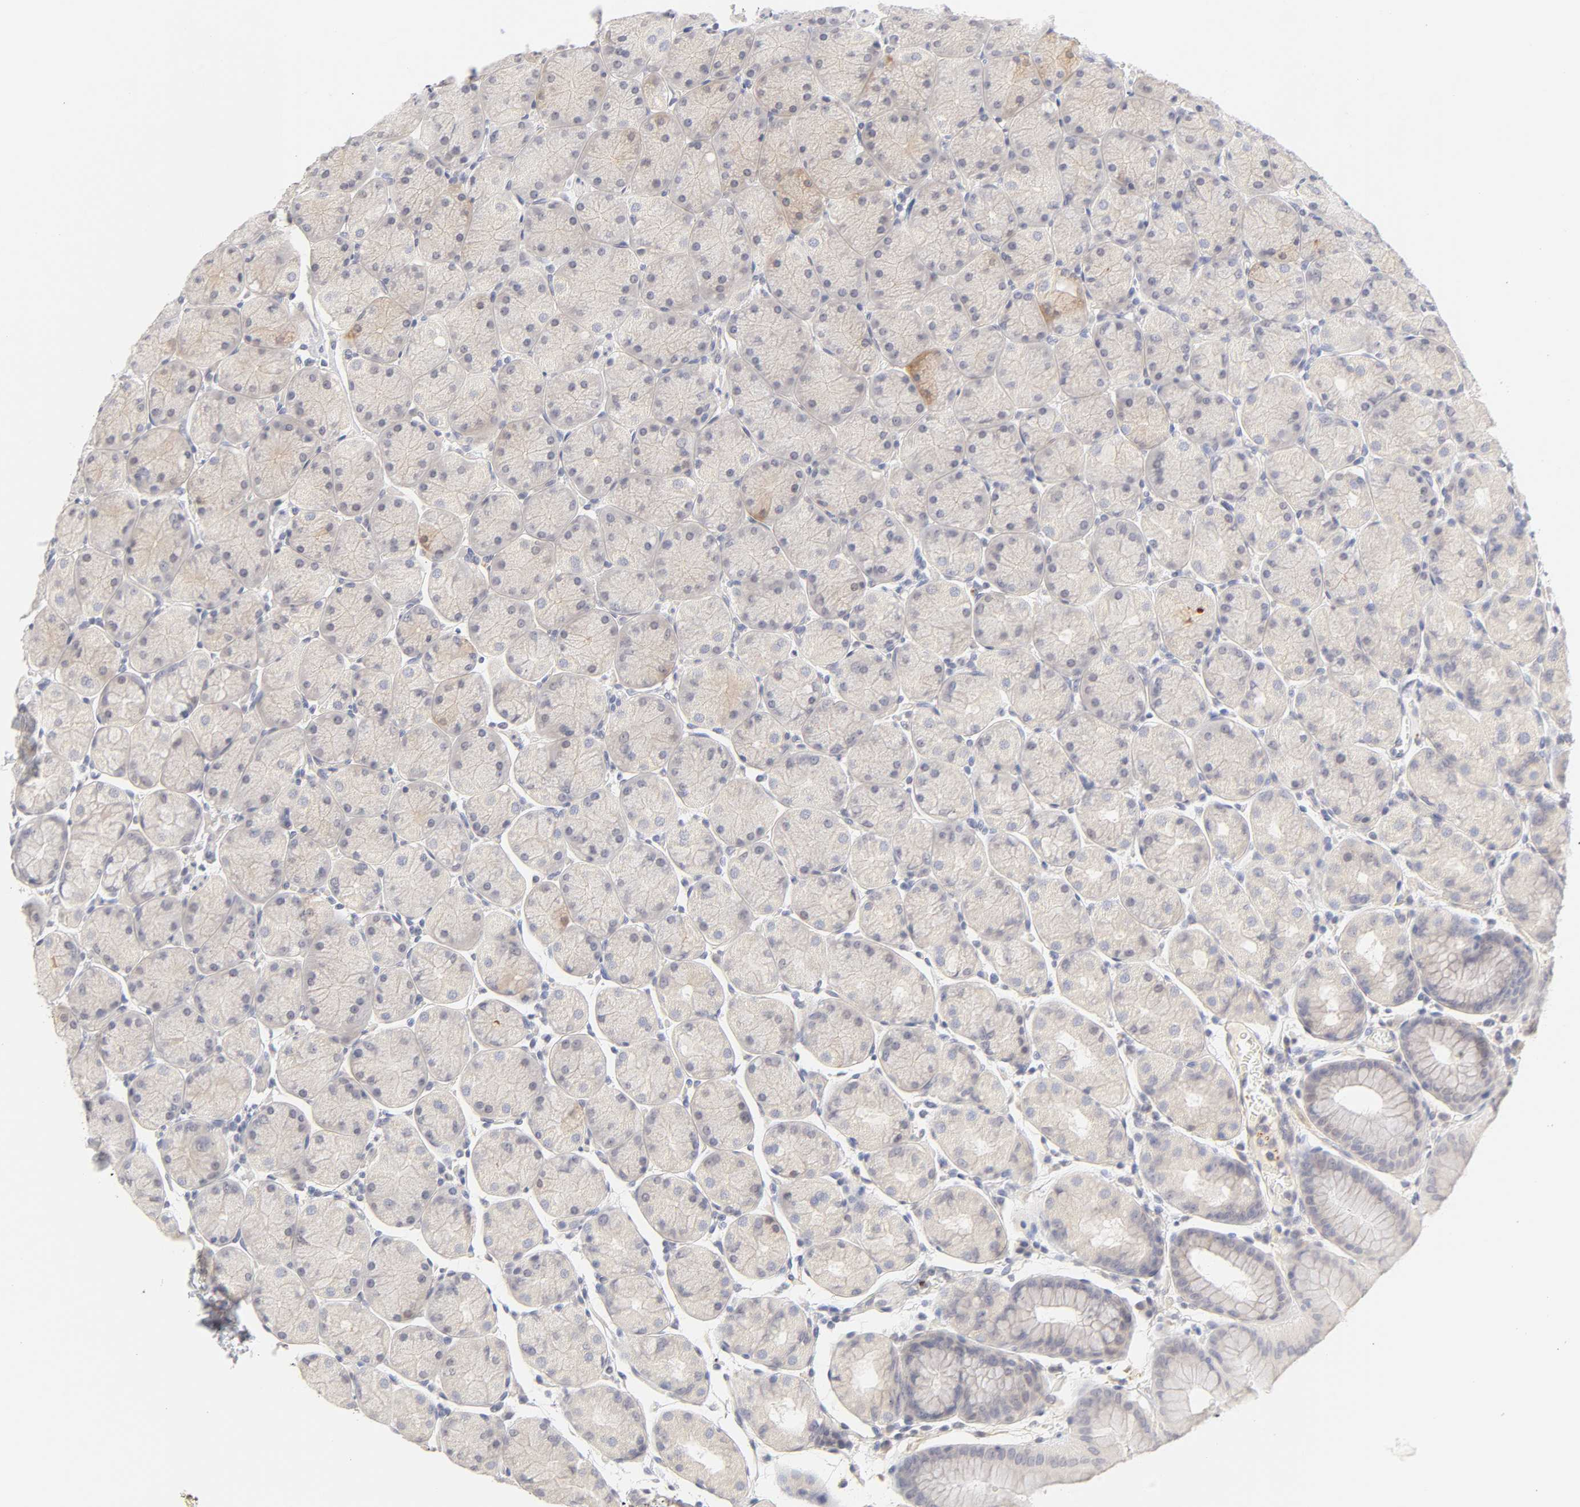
{"staining": {"intensity": "weak", "quantity": "25%-75%", "location": "cytoplasmic/membranous"}, "tissue": "stomach", "cell_type": "Glandular cells", "image_type": "normal", "snomed": [{"axis": "morphology", "description": "Normal tissue, NOS"}, {"axis": "topography", "description": "Stomach, upper"}, {"axis": "topography", "description": "Stomach"}], "caption": "Glandular cells reveal low levels of weak cytoplasmic/membranous staining in about 25%-75% of cells in unremarkable stomach.", "gene": "CYP4B1", "patient": {"sex": "male", "age": 76}}